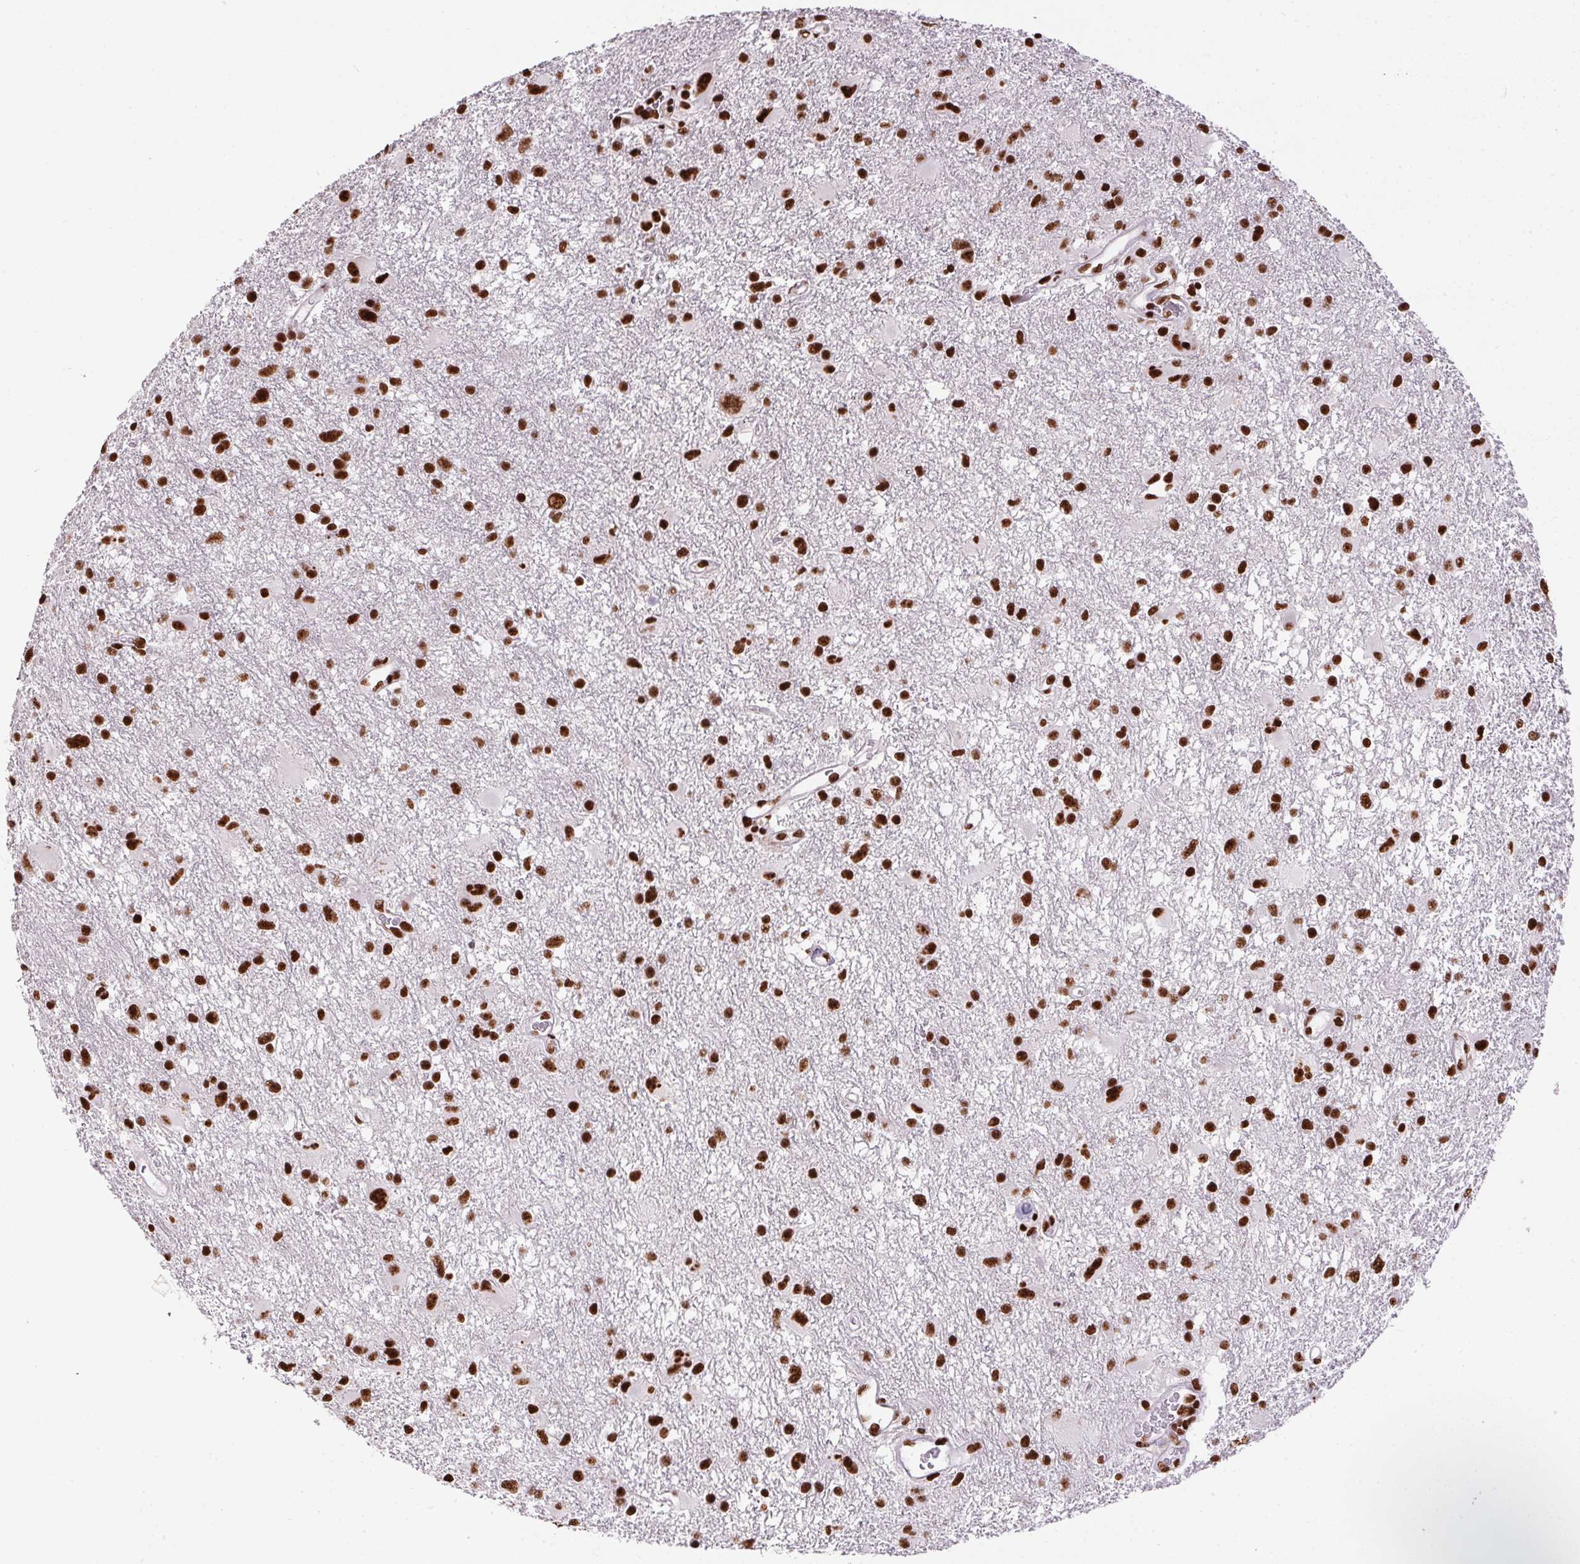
{"staining": {"intensity": "strong", "quantity": ">75%", "location": "nuclear"}, "tissue": "glioma", "cell_type": "Tumor cells", "image_type": "cancer", "snomed": [{"axis": "morphology", "description": "Glioma, malignant, High grade"}, {"axis": "topography", "description": "Brain"}], "caption": "Immunohistochemical staining of glioma exhibits high levels of strong nuclear expression in approximately >75% of tumor cells. The protein is shown in brown color, while the nuclei are stained blue.", "gene": "PAGE3", "patient": {"sex": "male", "age": 53}}